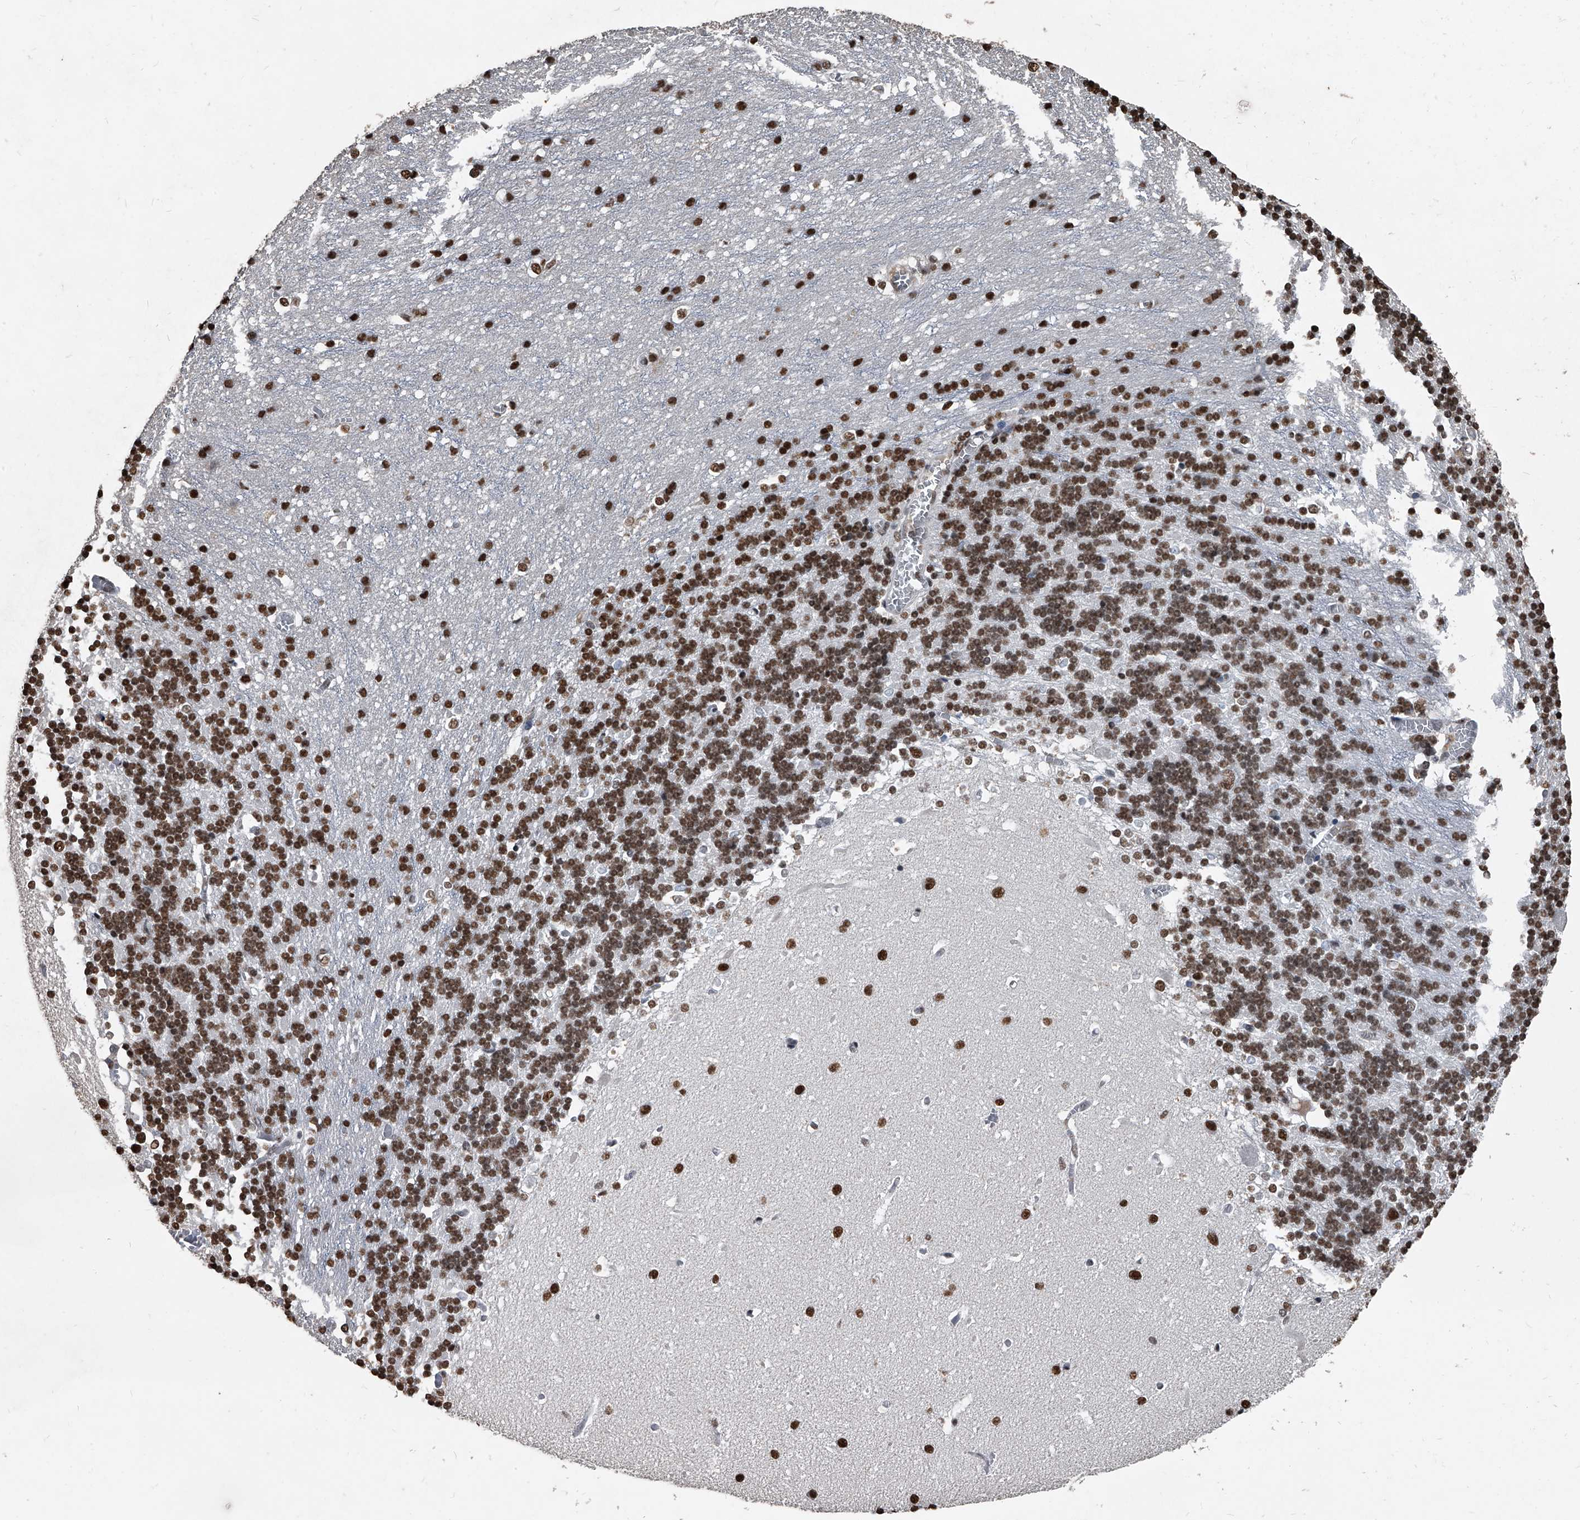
{"staining": {"intensity": "moderate", "quantity": "25%-75%", "location": "nuclear"}, "tissue": "cerebellum", "cell_type": "Cells in granular layer", "image_type": "normal", "snomed": [{"axis": "morphology", "description": "Normal tissue, NOS"}, {"axis": "topography", "description": "Cerebellum"}], "caption": "Immunohistochemistry (IHC) (DAB) staining of unremarkable human cerebellum reveals moderate nuclear protein staining in about 25%-75% of cells in granular layer. The staining was performed using DAB (3,3'-diaminobenzidine) to visualize the protein expression in brown, while the nuclei were stained in blue with hematoxylin (Magnification: 20x).", "gene": "MATR3", "patient": {"sex": "male", "age": 37}}